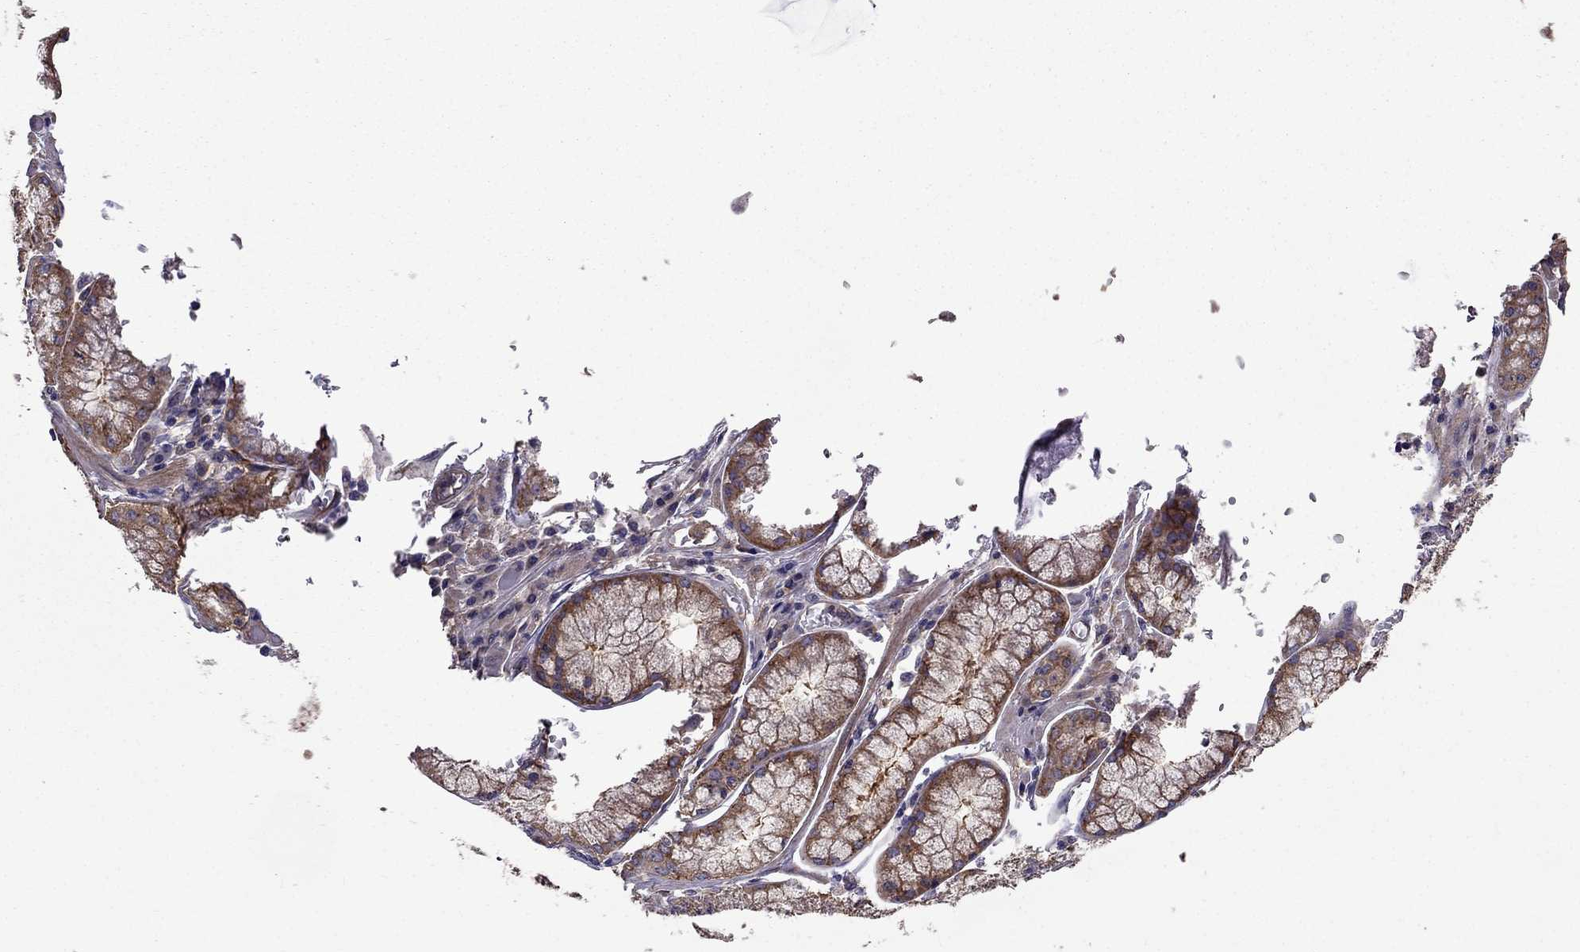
{"staining": {"intensity": "moderate", "quantity": ">75%", "location": "cytoplasmic/membranous"}, "tissue": "stomach cancer", "cell_type": "Tumor cells", "image_type": "cancer", "snomed": [{"axis": "morphology", "description": "Adenocarcinoma, NOS"}, {"axis": "topography", "description": "Stomach, lower"}], "caption": "There is medium levels of moderate cytoplasmic/membranous expression in tumor cells of stomach cancer (adenocarcinoma), as demonstrated by immunohistochemical staining (brown color).", "gene": "ITGB1", "patient": {"sex": "female", "age": 76}}